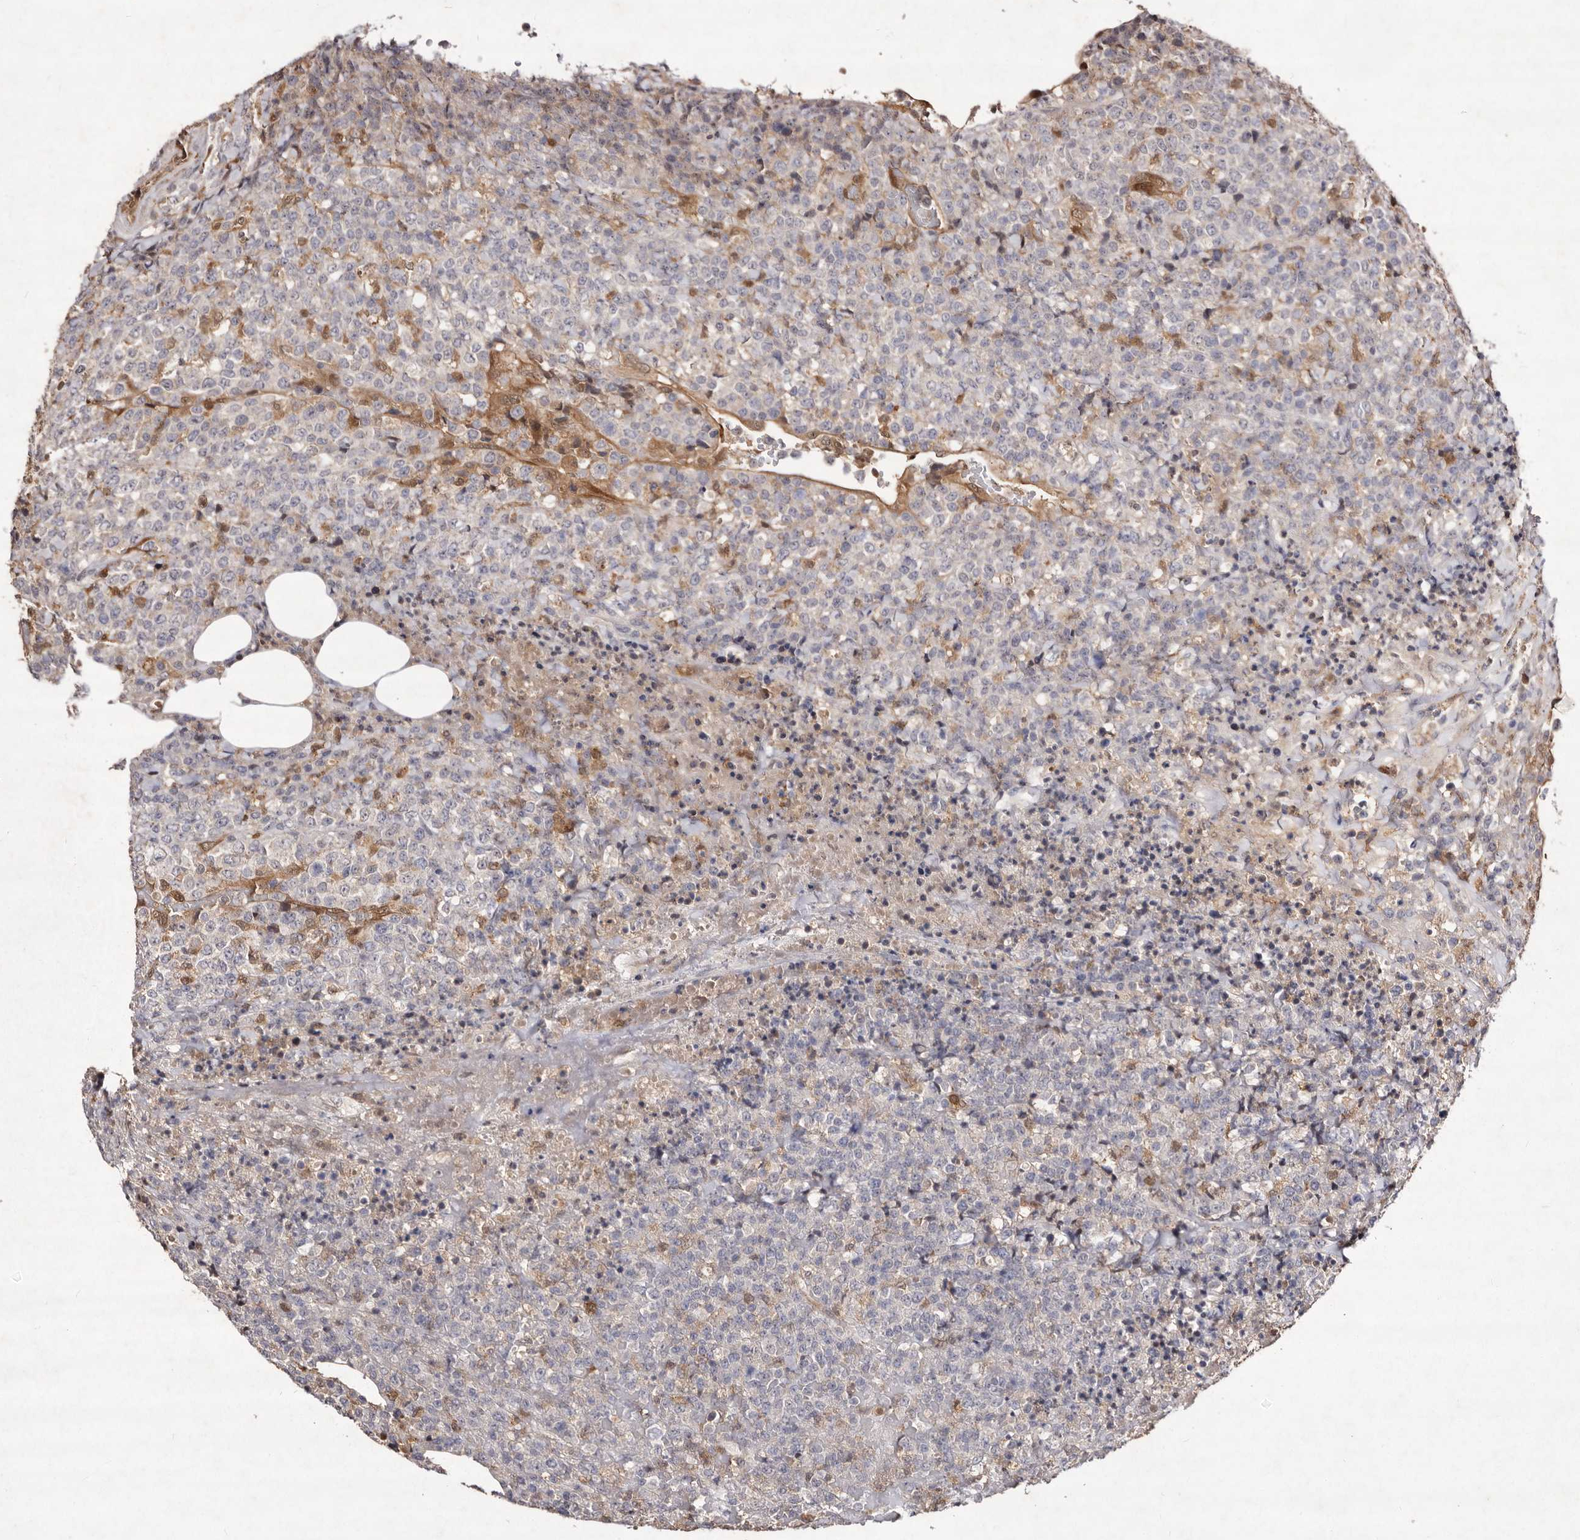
{"staining": {"intensity": "negative", "quantity": "none", "location": "none"}, "tissue": "lymphoma", "cell_type": "Tumor cells", "image_type": "cancer", "snomed": [{"axis": "morphology", "description": "Malignant lymphoma, non-Hodgkin's type, High grade"}, {"axis": "topography", "description": "Lymph node"}], "caption": "Immunohistochemistry (IHC) of malignant lymphoma, non-Hodgkin's type (high-grade) shows no staining in tumor cells.", "gene": "GIMAP4", "patient": {"sex": "male", "age": 13}}